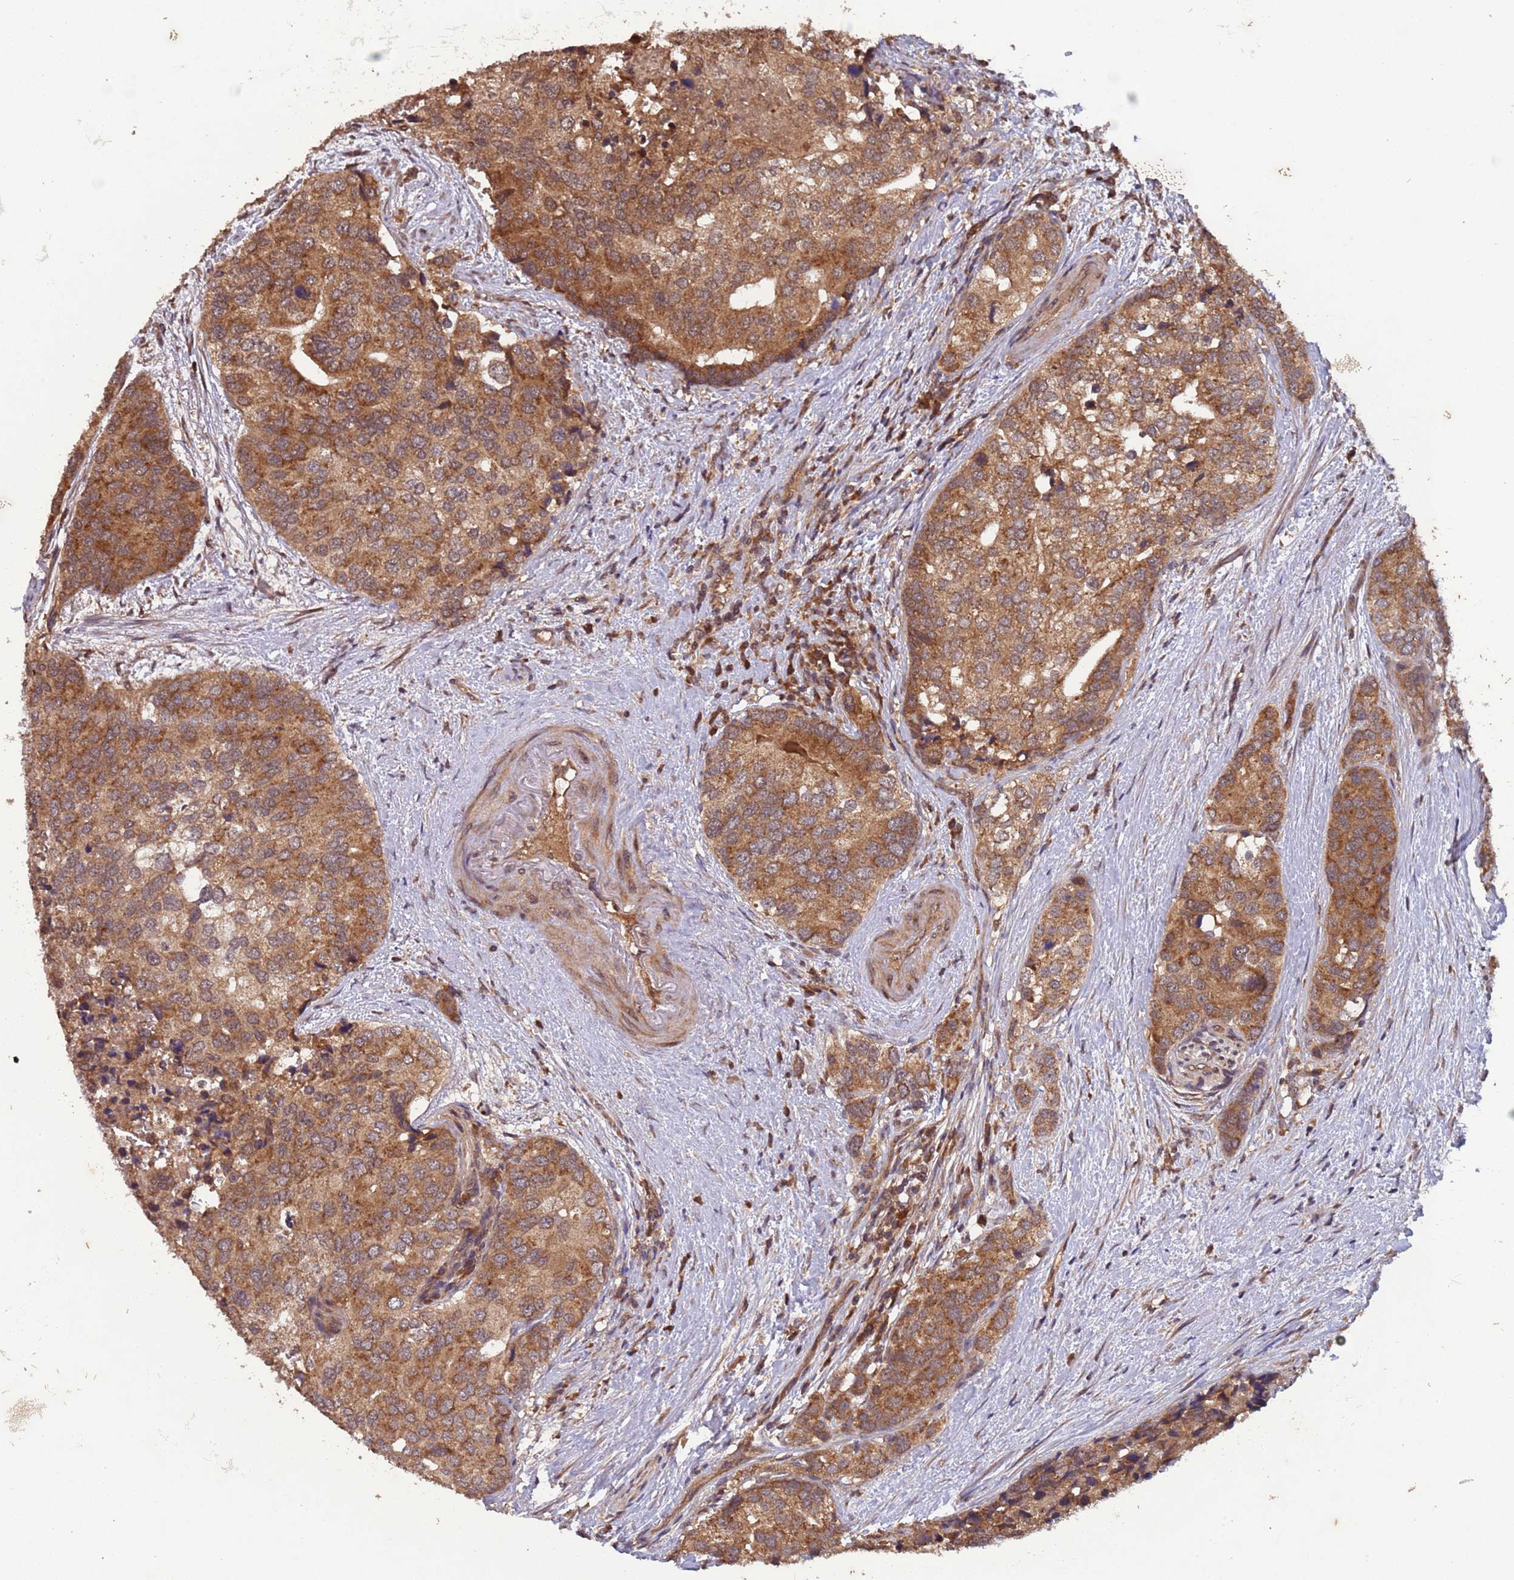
{"staining": {"intensity": "moderate", "quantity": ">75%", "location": "cytoplasmic/membranous"}, "tissue": "prostate cancer", "cell_type": "Tumor cells", "image_type": "cancer", "snomed": [{"axis": "morphology", "description": "Adenocarcinoma, High grade"}, {"axis": "topography", "description": "Prostate"}], "caption": "A medium amount of moderate cytoplasmic/membranous expression is appreciated in about >75% of tumor cells in adenocarcinoma (high-grade) (prostate) tissue.", "gene": "ERI1", "patient": {"sex": "male", "age": 62}}